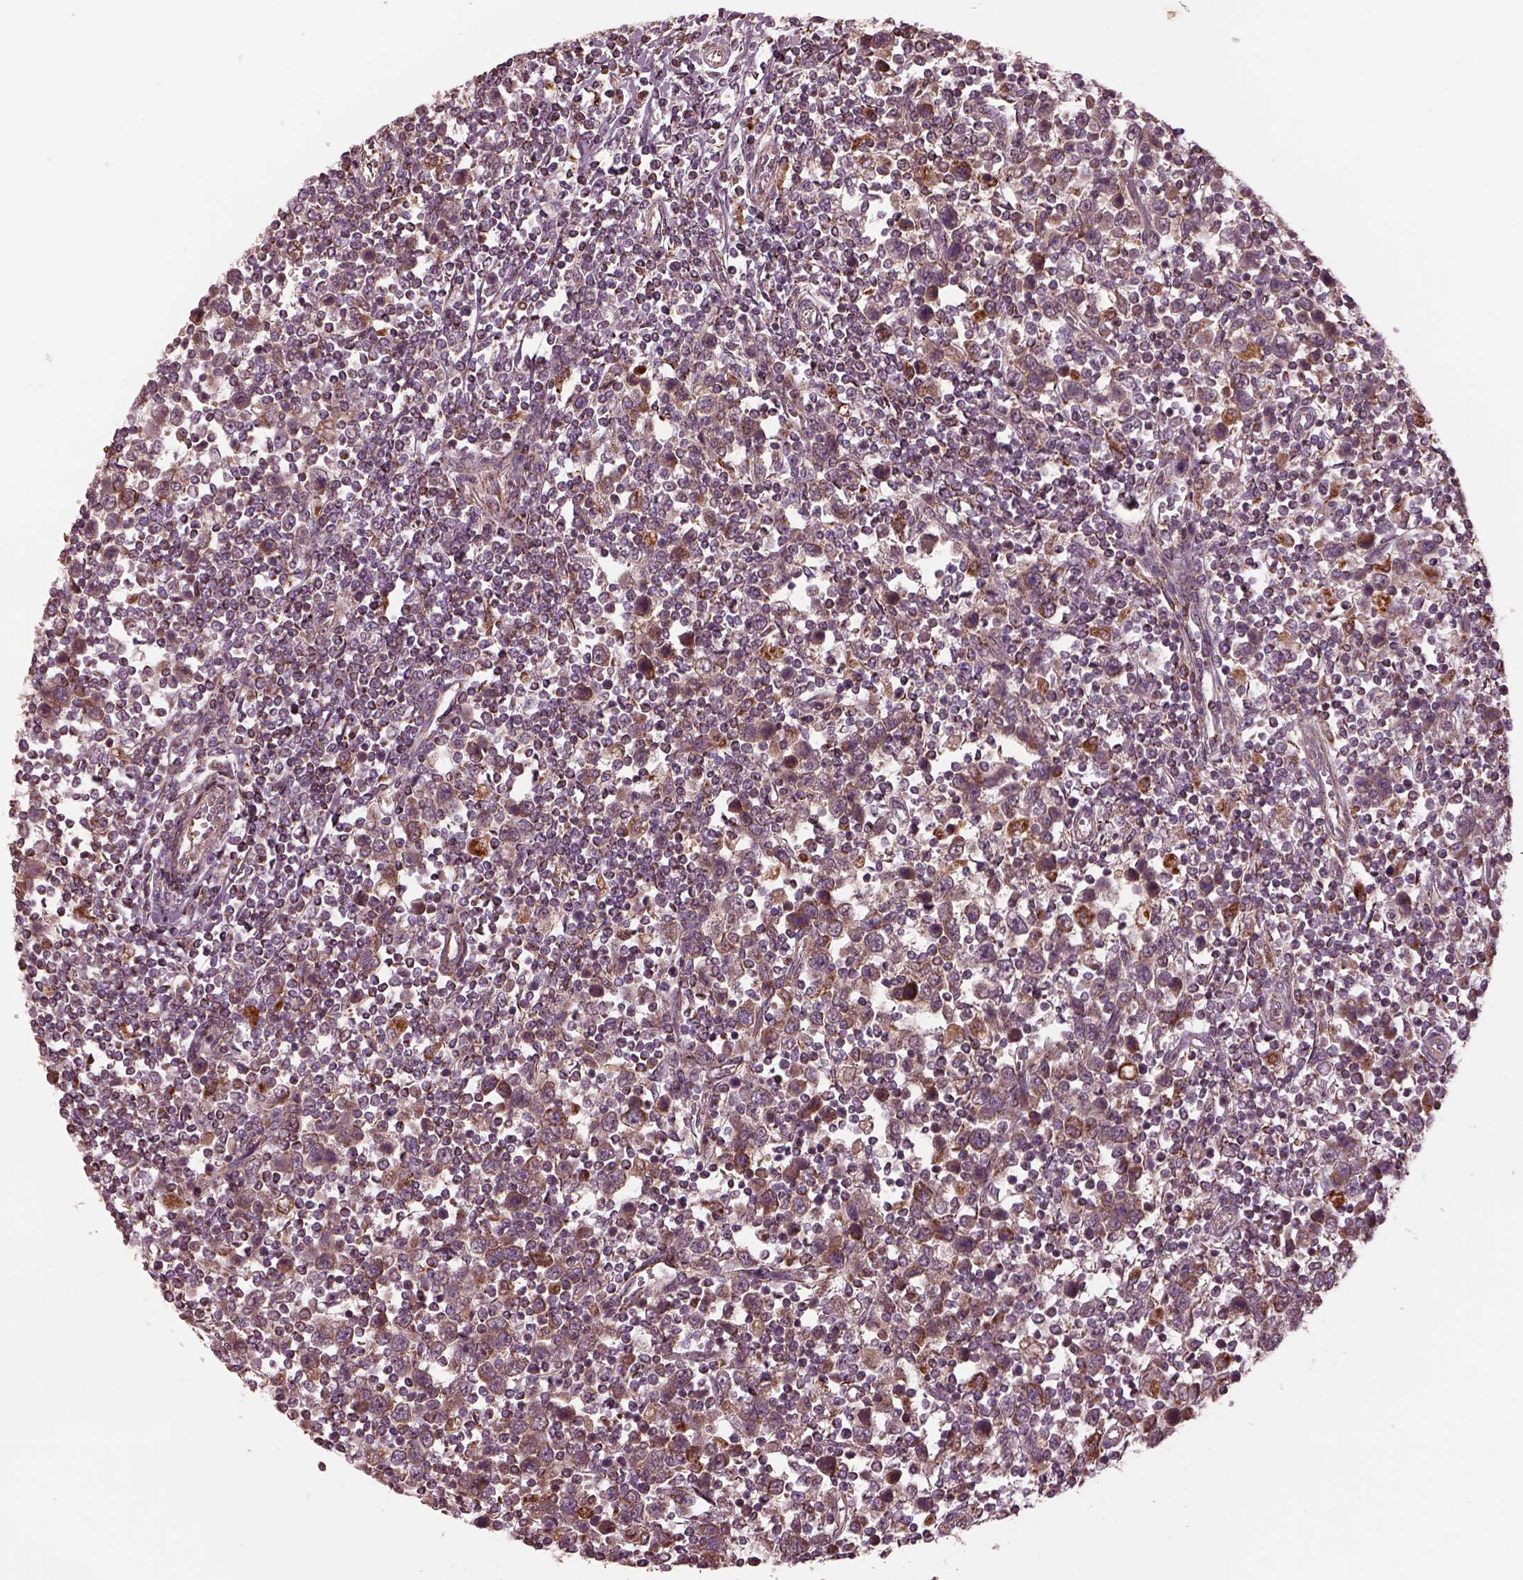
{"staining": {"intensity": "moderate", "quantity": "<25%", "location": "cytoplasmic/membranous"}, "tissue": "testis cancer", "cell_type": "Tumor cells", "image_type": "cancer", "snomed": [{"axis": "morphology", "description": "Normal tissue, NOS"}, {"axis": "morphology", "description": "Seminoma, NOS"}, {"axis": "topography", "description": "Testis"}, {"axis": "topography", "description": "Epididymis"}], "caption": "Seminoma (testis) tissue reveals moderate cytoplasmic/membranous expression in approximately <25% of tumor cells, visualized by immunohistochemistry.", "gene": "TMEM254", "patient": {"sex": "male", "age": 34}}